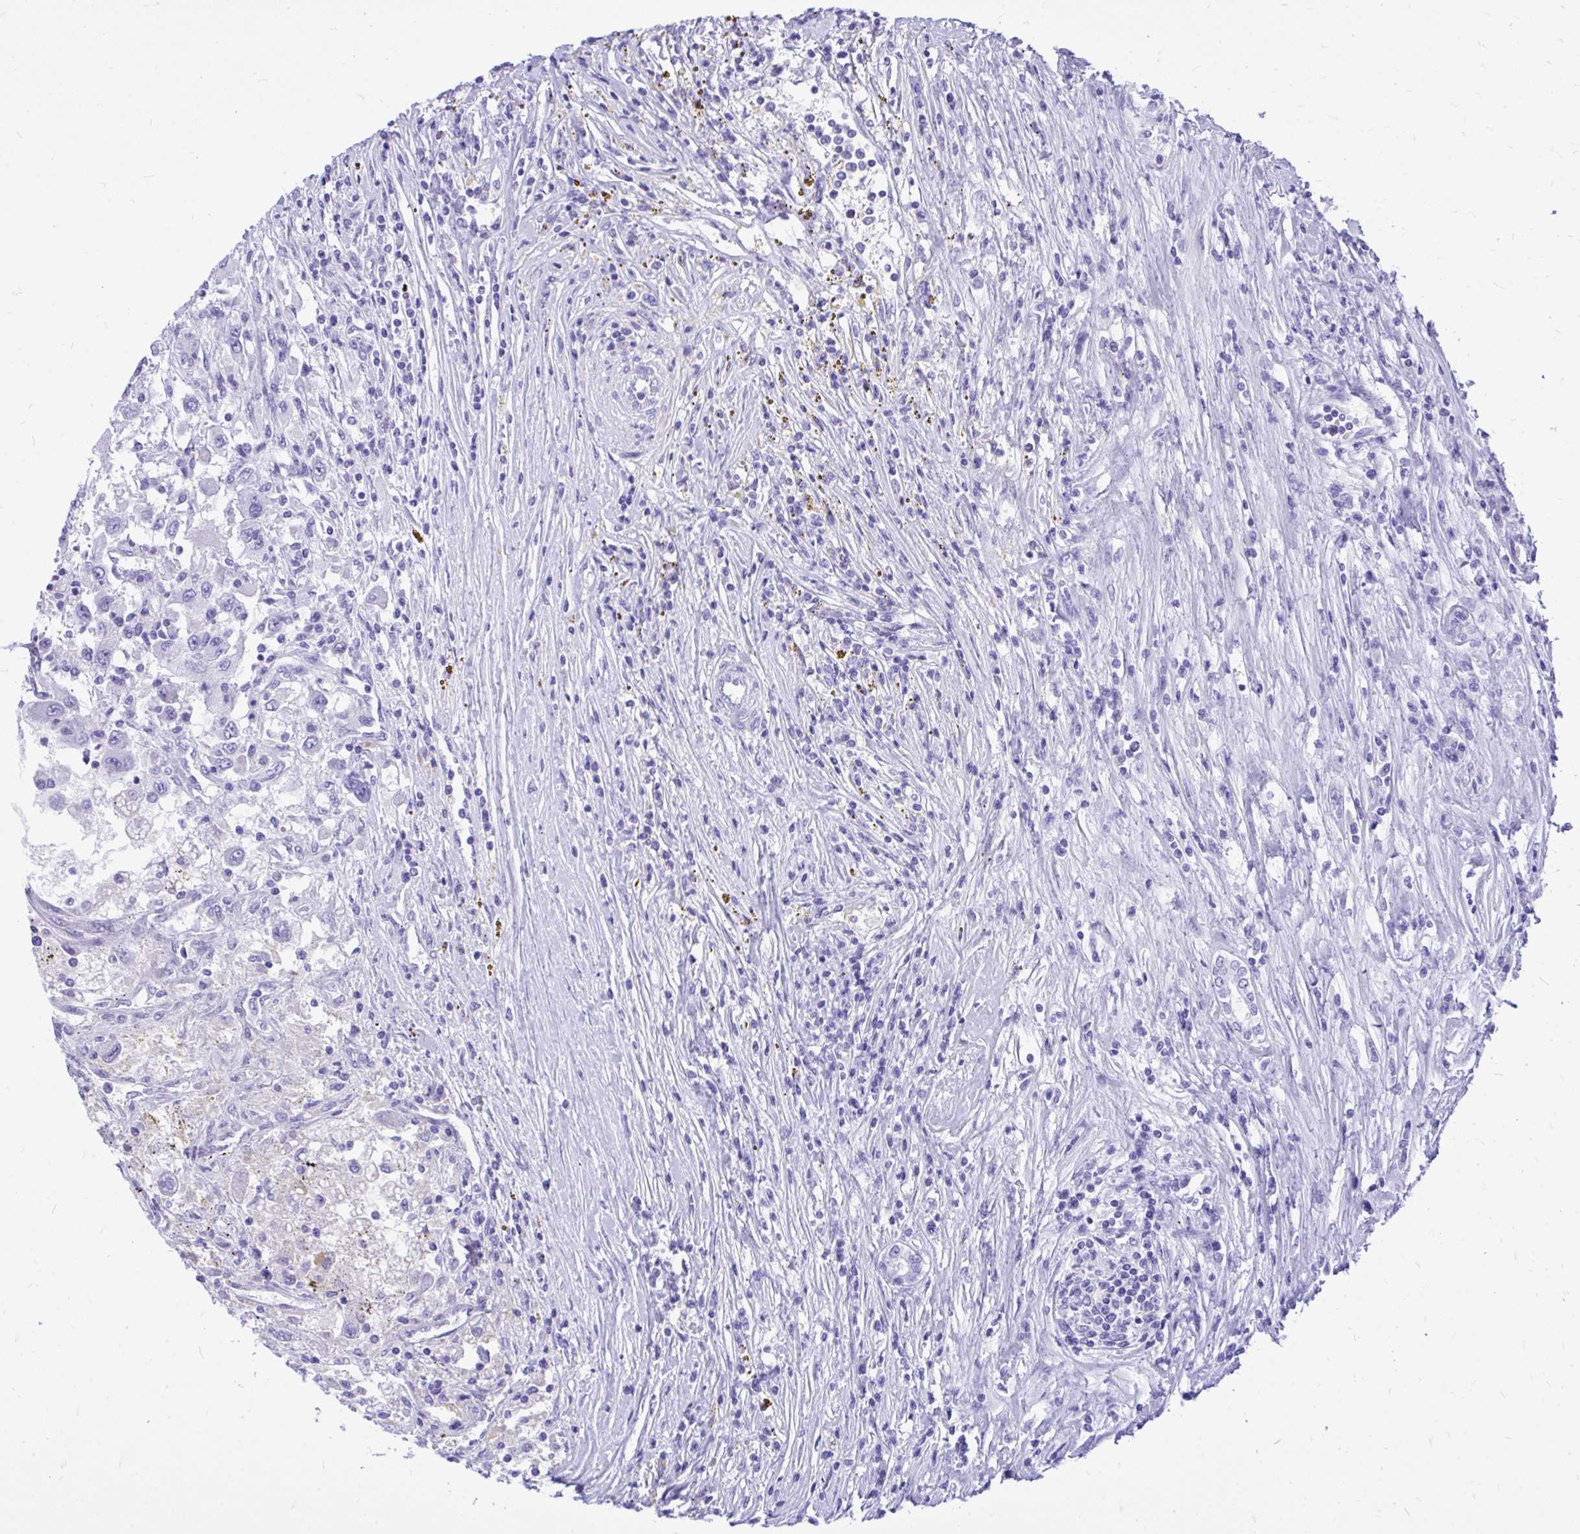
{"staining": {"intensity": "negative", "quantity": "none", "location": "none"}, "tissue": "renal cancer", "cell_type": "Tumor cells", "image_type": "cancer", "snomed": [{"axis": "morphology", "description": "Adenocarcinoma, NOS"}, {"axis": "topography", "description": "Kidney"}], "caption": "A photomicrograph of human renal cancer (adenocarcinoma) is negative for staining in tumor cells. The staining was performed using DAB to visualize the protein expression in brown, while the nuclei were stained in blue with hematoxylin (Magnification: 20x).", "gene": "MON1A", "patient": {"sex": "female", "age": 67}}